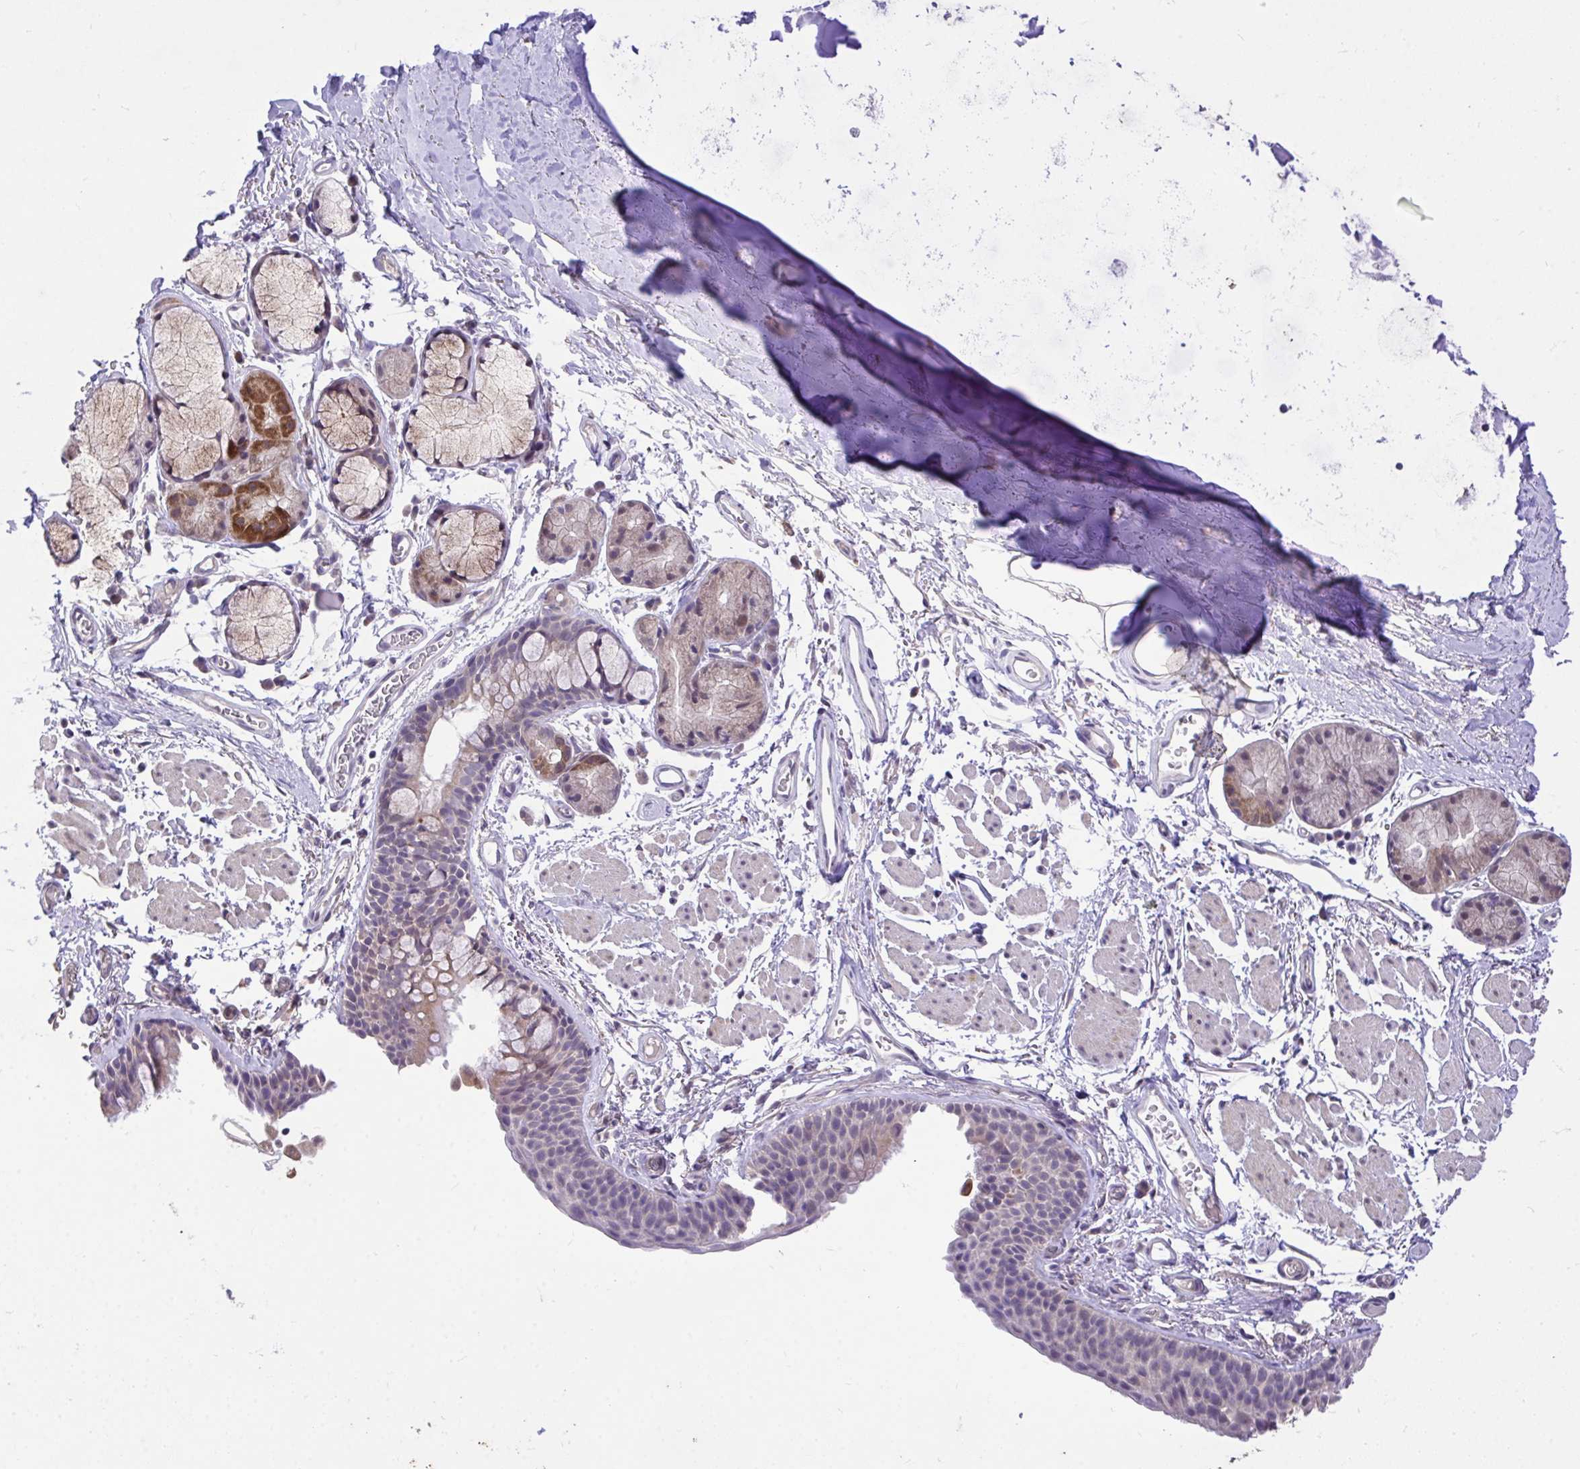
{"staining": {"intensity": "strong", "quantity": "<25%", "location": "cytoplasmic/membranous"}, "tissue": "bronchus", "cell_type": "Respiratory epithelial cells", "image_type": "normal", "snomed": [{"axis": "morphology", "description": "Normal tissue, NOS"}, {"axis": "topography", "description": "Cartilage tissue"}, {"axis": "topography", "description": "Bronchus"}], "caption": "Respiratory epithelial cells demonstrate medium levels of strong cytoplasmic/membranous expression in about <25% of cells in benign human bronchus. (DAB IHC, brown staining for protein, blue staining for nuclei).", "gene": "MPC2", "patient": {"sex": "female", "age": 79}}